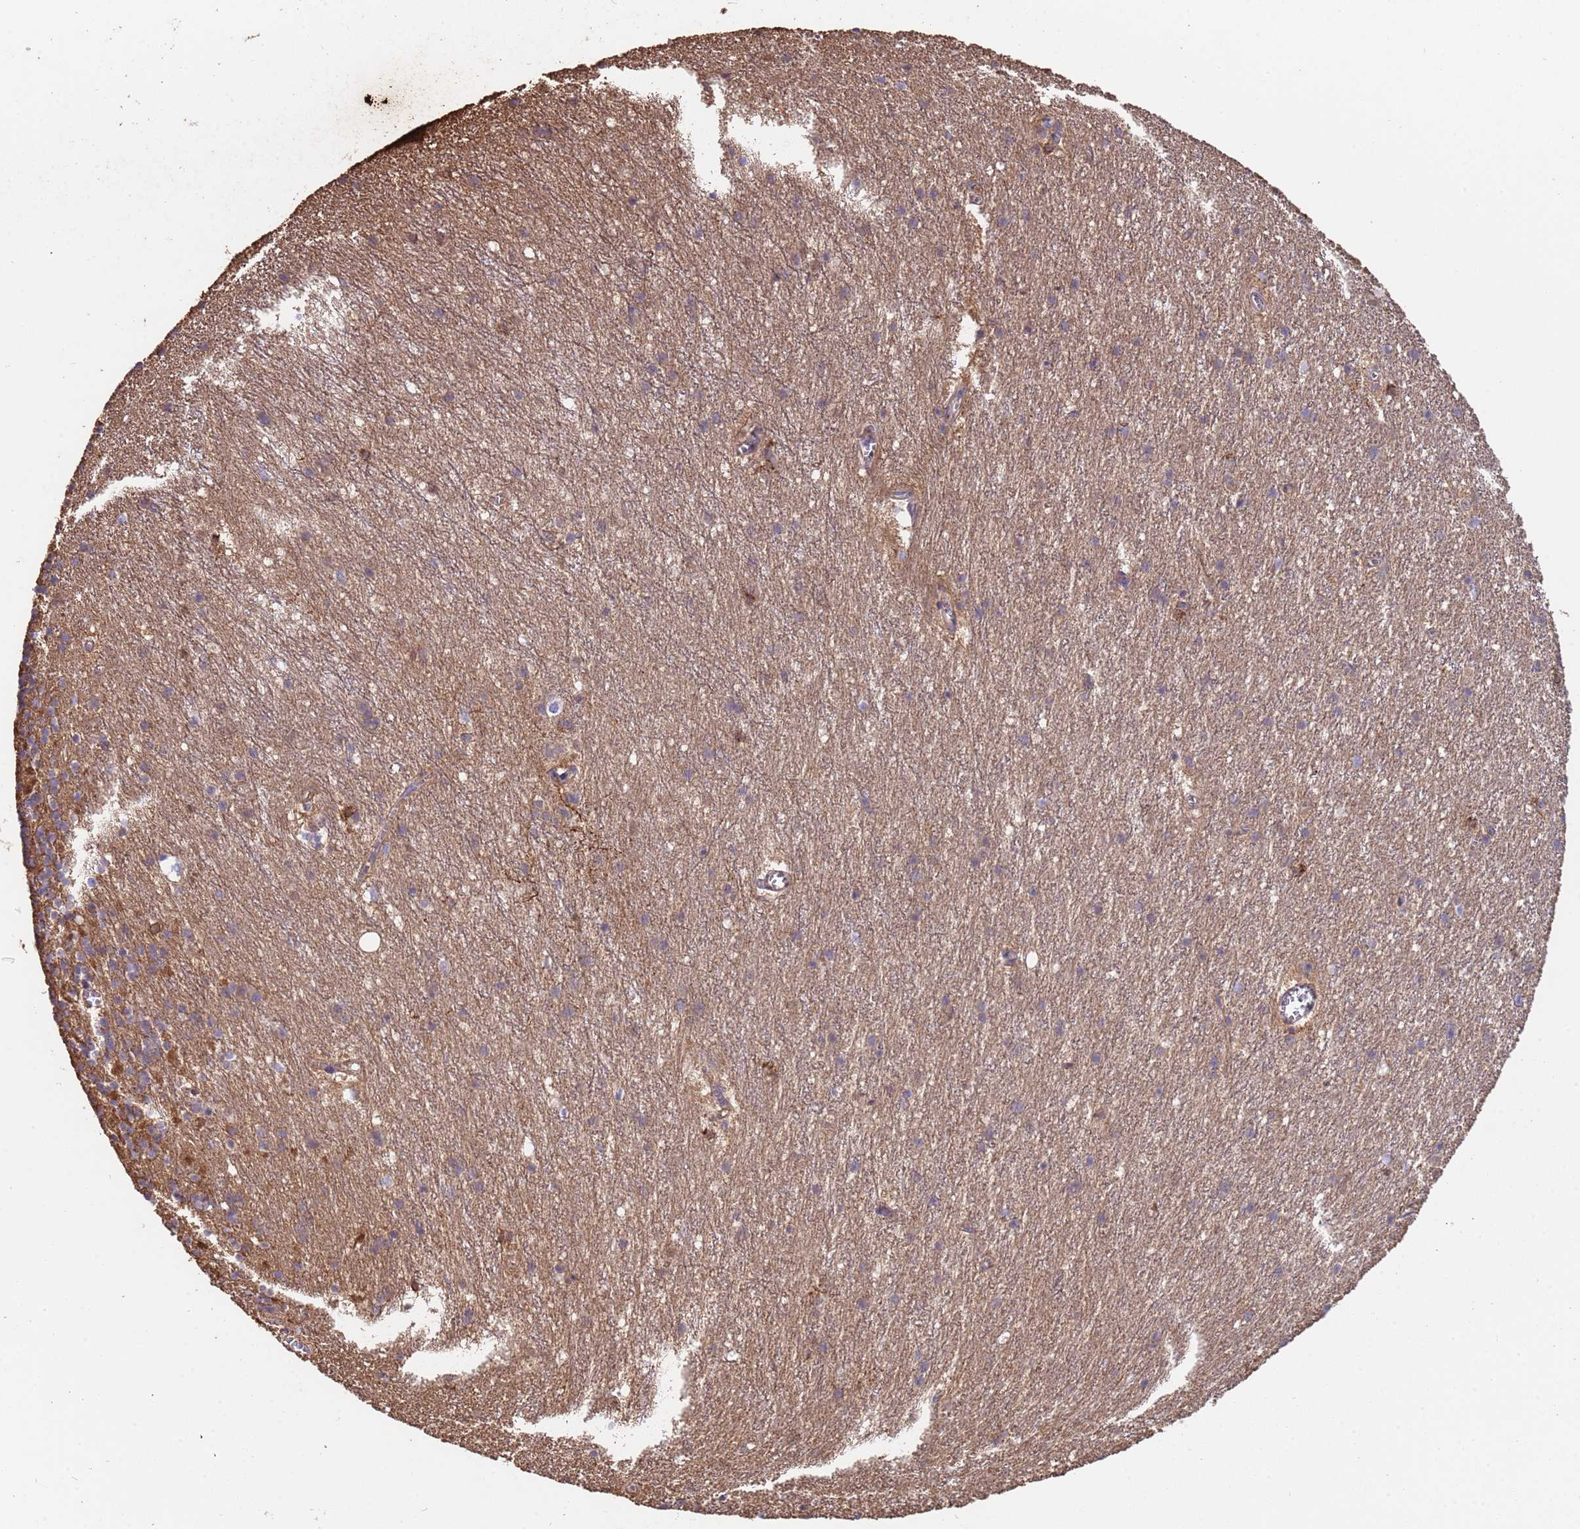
{"staining": {"intensity": "moderate", "quantity": ">75%", "location": "cytoplasmic/membranous"}, "tissue": "cerebellum", "cell_type": "Cells in granular layer", "image_type": "normal", "snomed": [{"axis": "morphology", "description": "Normal tissue, NOS"}, {"axis": "topography", "description": "Cerebellum"}], "caption": "DAB immunohistochemical staining of unremarkable cerebellum displays moderate cytoplasmic/membranous protein expression in about >75% of cells in granular layer.", "gene": "ZNF248", "patient": {"sex": "male", "age": 54}}